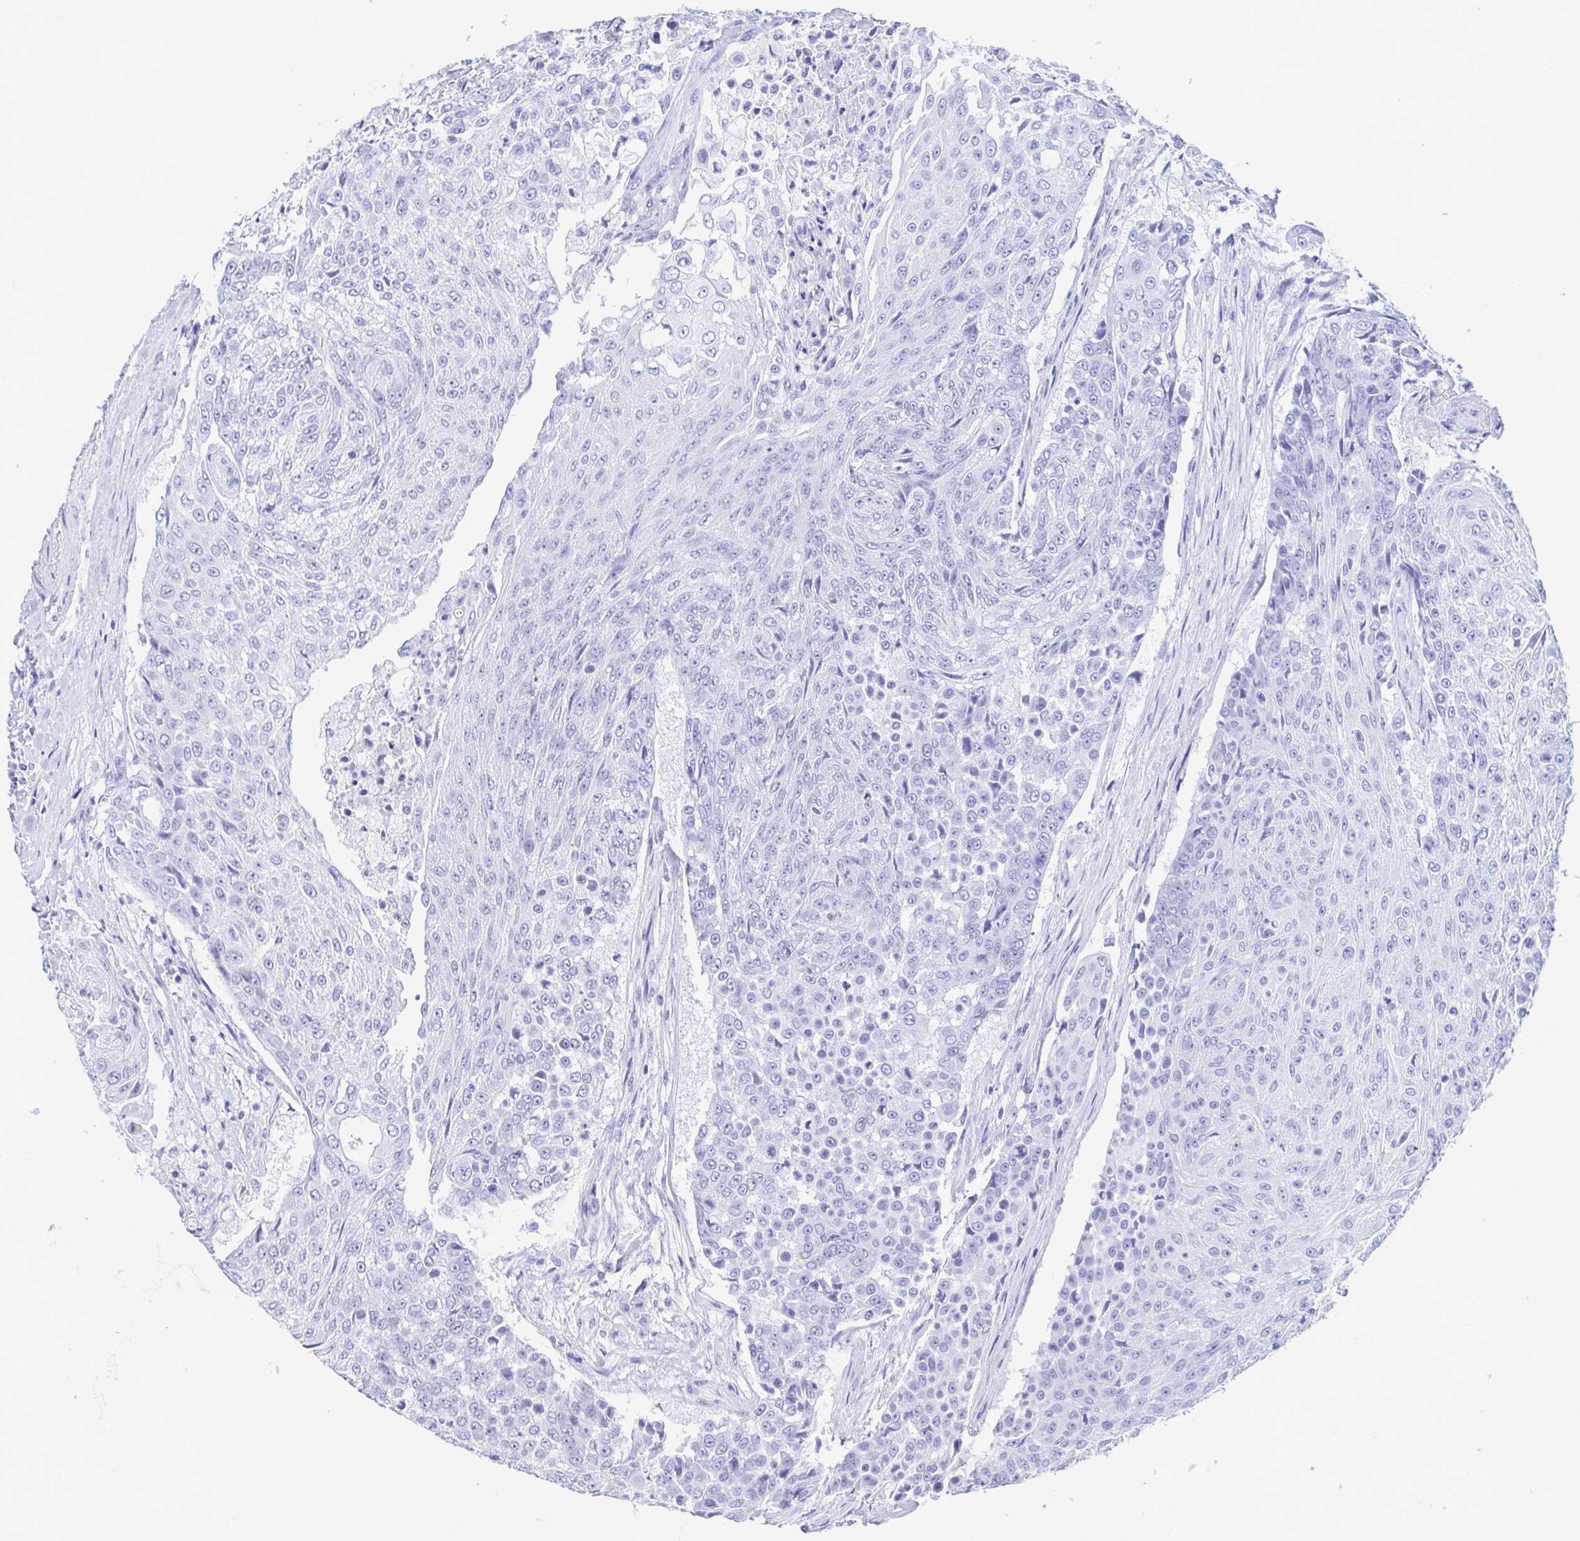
{"staining": {"intensity": "negative", "quantity": "none", "location": "none"}, "tissue": "urothelial cancer", "cell_type": "Tumor cells", "image_type": "cancer", "snomed": [{"axis": "morphology", "description": "Urothelial carcinoma, High grade"}, {"axis": "topography", "description": "Urinary bladder"}], "caption": "Immunohistochemistry histopathology image of urothelial cancer stained for a protein (brown), which displays no staining in tumor cells.", "gene": "PERM1", "patient": {"sex": "female", "age": 63}}